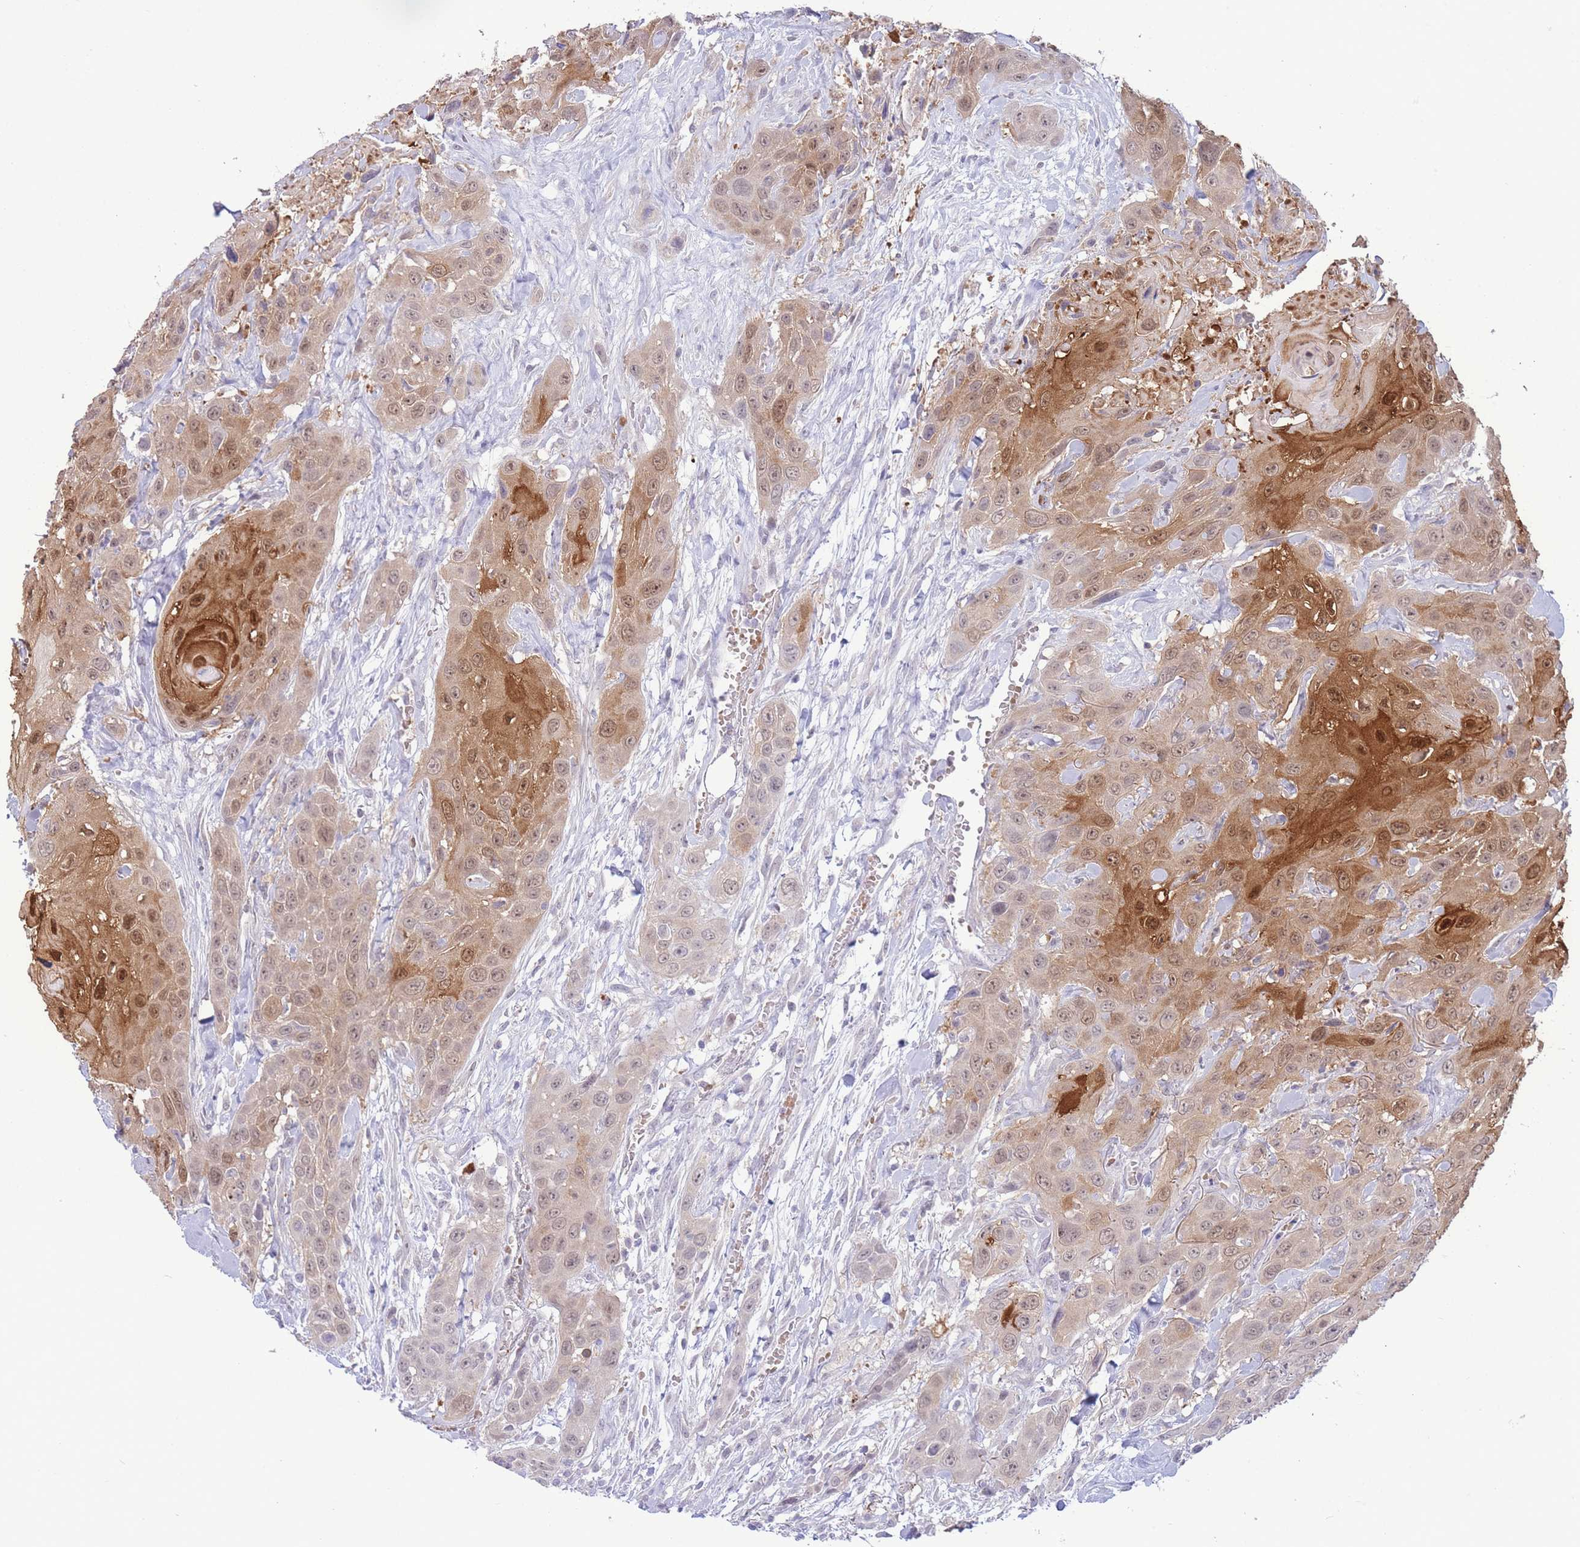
{"staining": {"intensity": "moderate", "quantity": "25%-75%", "location": "cytoplasmic/membranous,nuclear"}, "tissue": "head and neck cancer", "cell_type": "Tumor cells", "image_type": "cancer", "snomed": [{"axis": "morphology", "description": "Squamous cell carcinoma, NOS"}, {"axis": "topography", "description": "Head-Neck"}], "caption": "Protein staining by immunohistochemistry displays moderate cytoplasmic/membranous and nuclear expression in approximately 25%-75% of tumor cells in head and neck cancer (squamous cell carcinoma).", "gene": "FBXO46", "patient": {"sex": "male", "age": 81}}